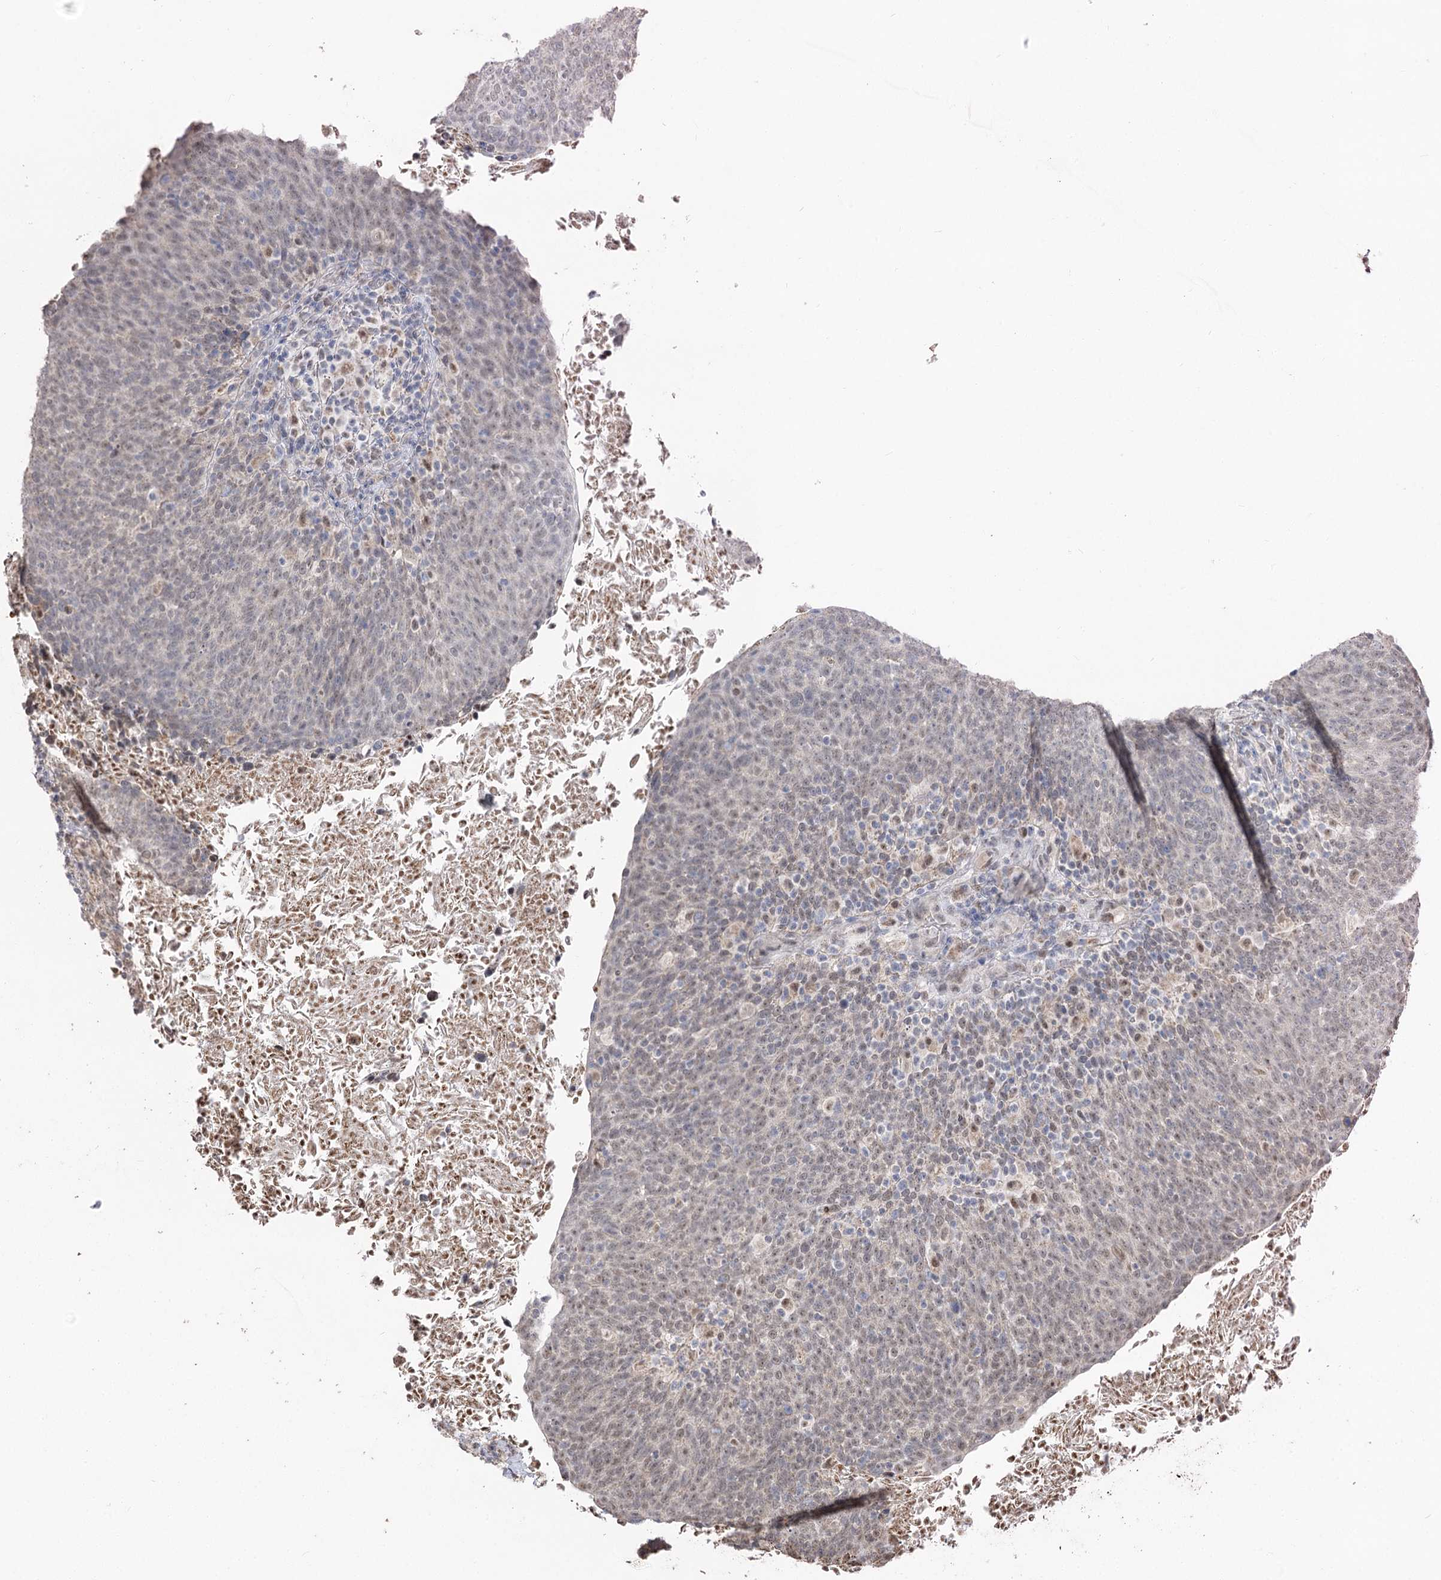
{"staining": {"intensity": "weak", "quantity": "<25%", "location": "nuclear"}, "tissue": "head and neck cancer", "cell_type": "Tumor cells", "image_type": "cancer", "snomed": [{"axis": "morphology", "description": "Squamous cell carcinoma, NOS"}, {"axis": "morphology", "description": "Squamous cell carcinoma, metastatic, NOS"}, {"axis": "topography", "description": "Lymph node"}, {"axis": "topography", "description": "Head-Neck"}], "caption": "An image of head and neck cancer stained for a protein exhibits no brown staining in tumor cells.", "gene": "RUFY4", "patient": {"sex": "male", "age": 62}}